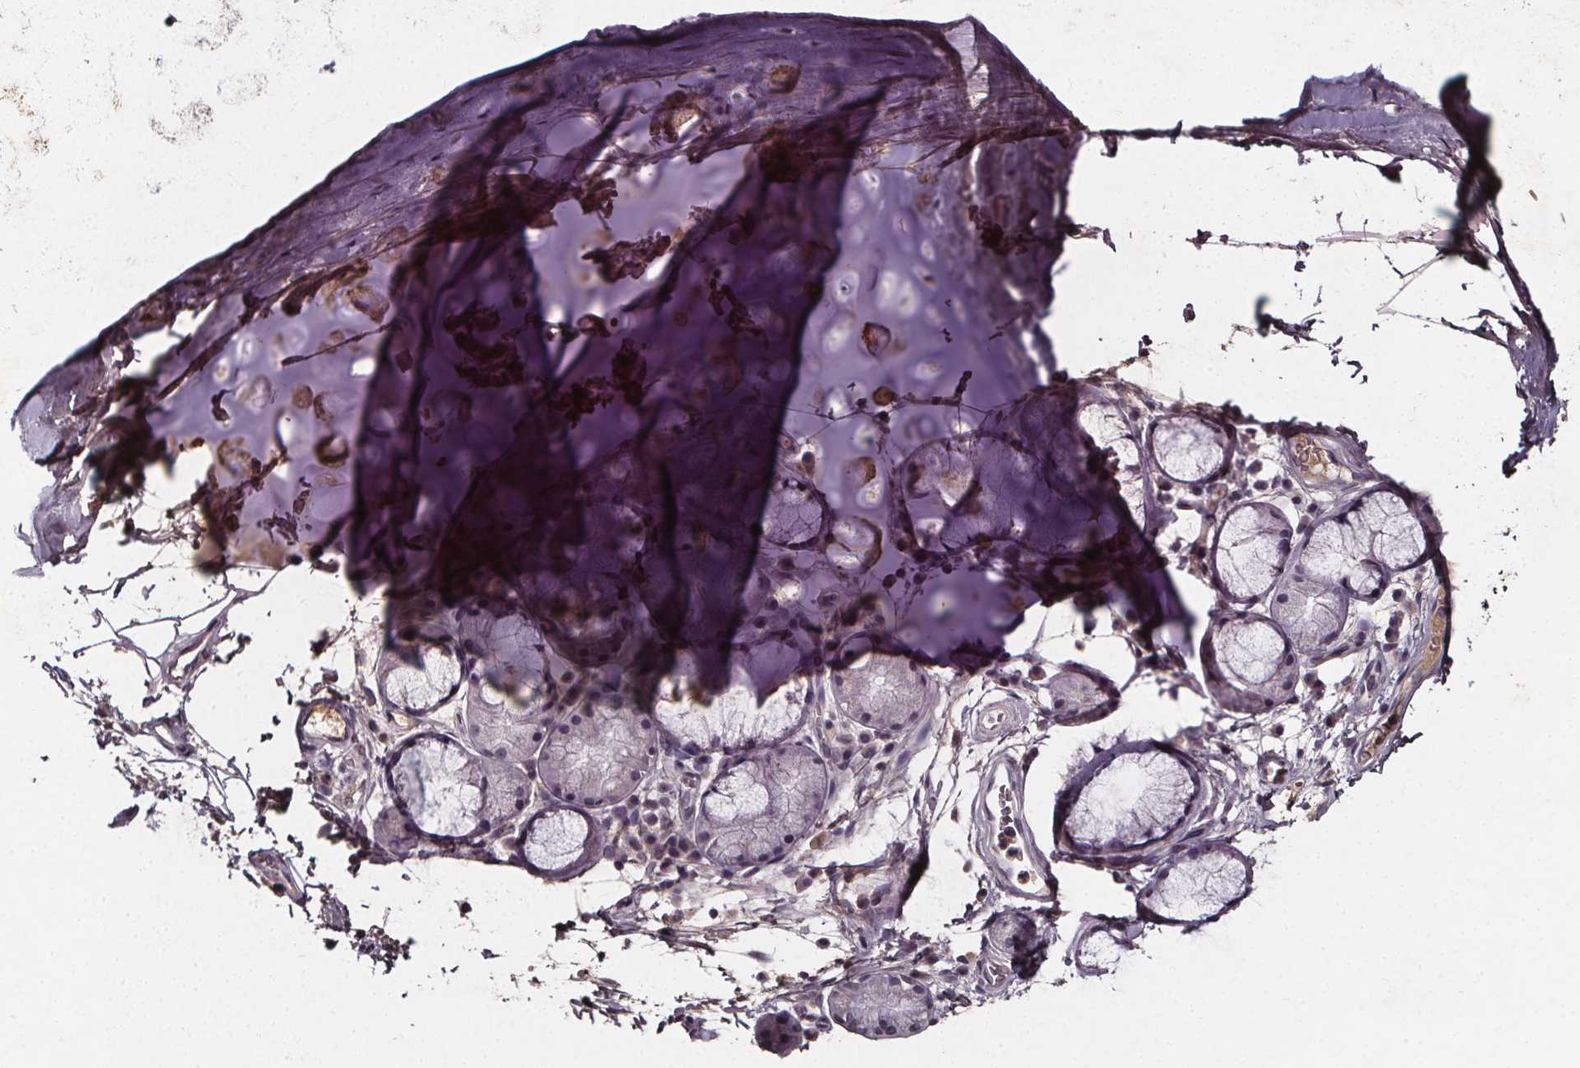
{"staining": {"intensity": "moderate", "quantity": "25%-75%", "location": "cytoplasmic/membranous"}, "tissue": "adipose tissue", "cell_type": "Adipocytes", "image_type": "normal", "snomed": [{"axis": "morphology", "description": "Normal tissue, NOS"}, {"axis": "topography", "description": "Cartilage tissue"}, {"axis": "topography", "description": "Bronchus"}], "caption": "Brown immunohistochemical staining in unremarkable adipose tissue reveals moderate cytoplasmic/membranous expression in about 25%-75% of adipocytes.", "gene": "SPAG8", "patient": {"sex": "male", "age": 58}}